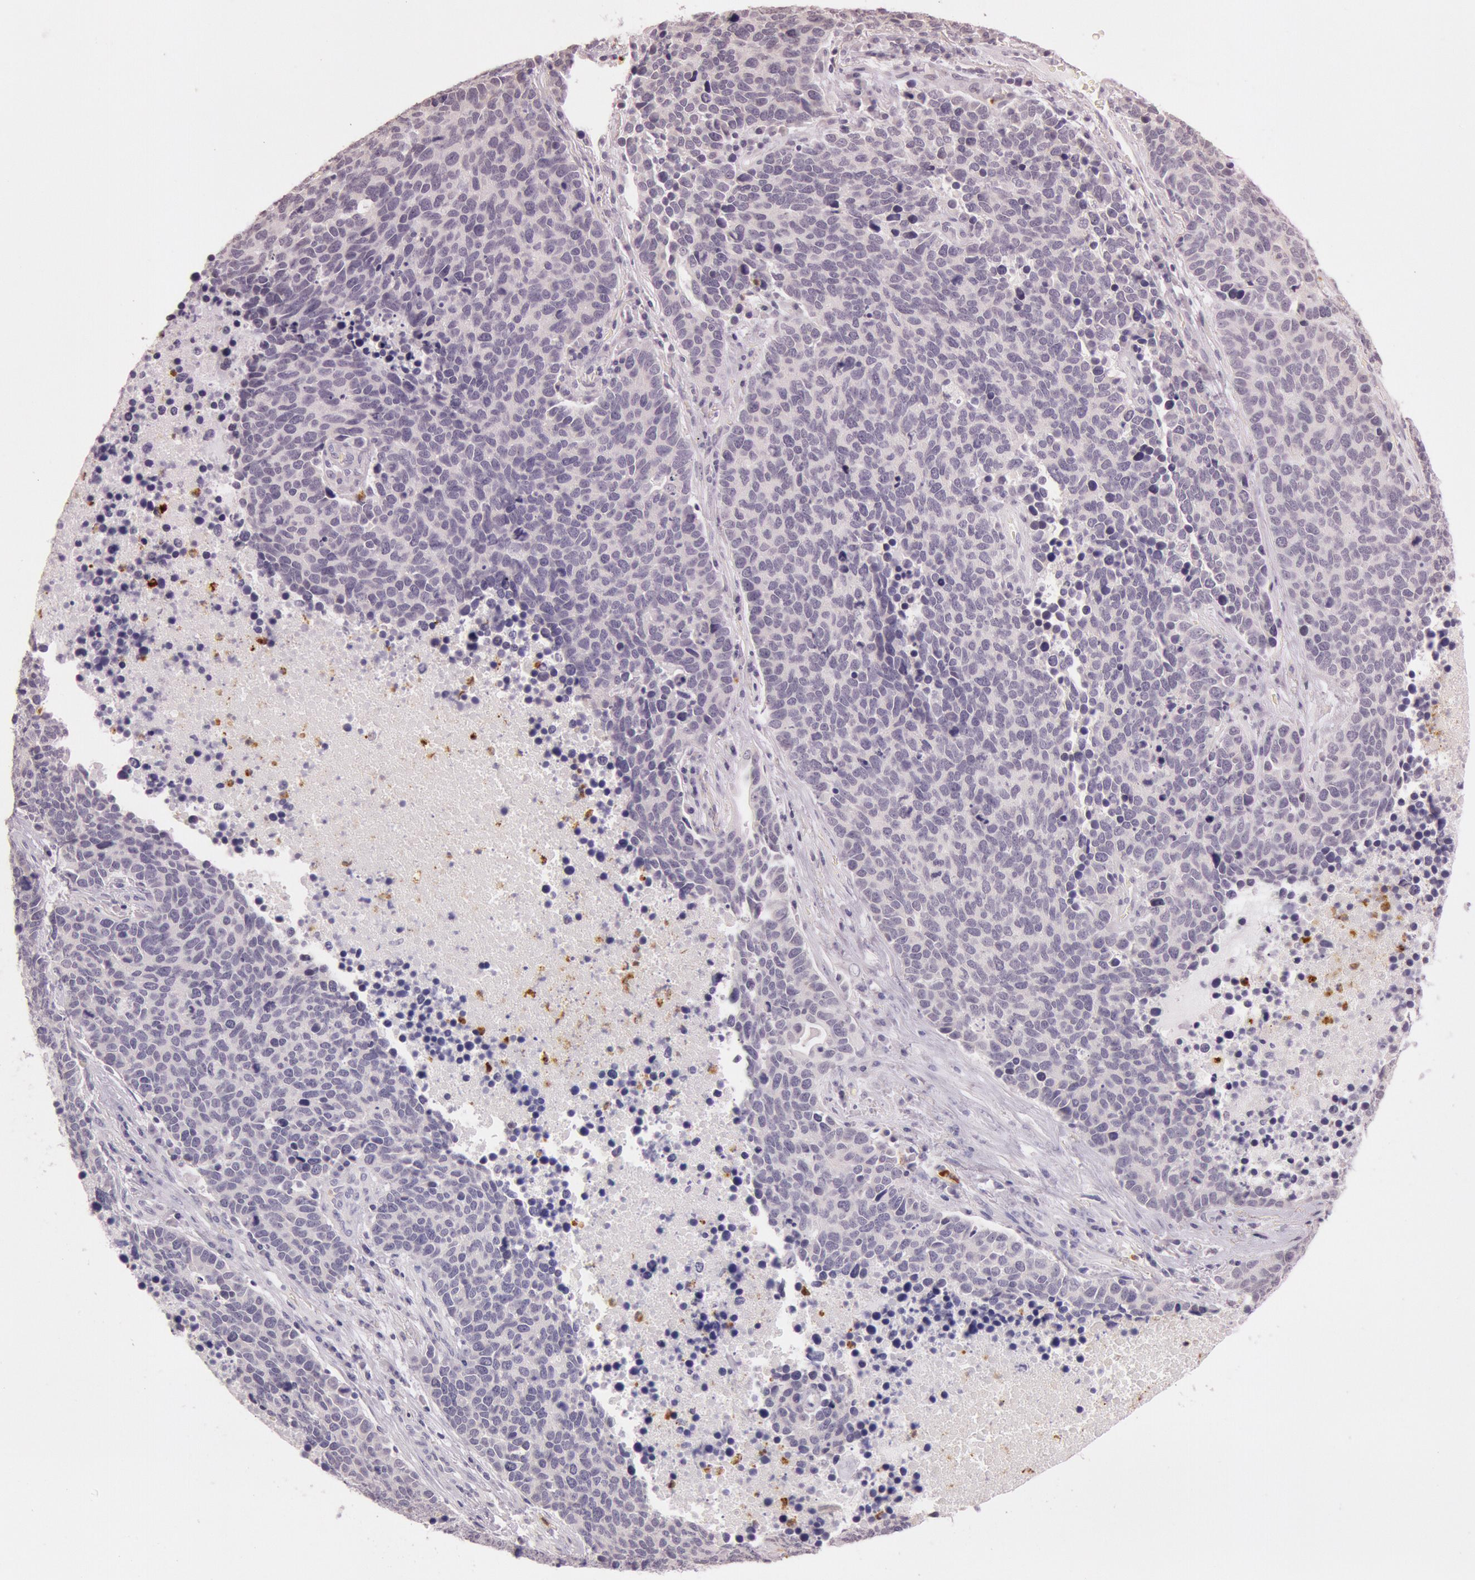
{"staining": {"intensity": "negative", "quantity": "none", "location": "none"}, "tissue": "lung cancer", "cell_type": "Tumor cells", "image_type": "cancer", "snomed": [{"axis": "morphology", "description": "Neoplasm, malignant, NOS"}, {"axis": "topography", "description": "Lung"}], "caption": "DAB (3,3'-diaminobenzidine) immunohistochemical staining of malignant neoplasm (lung) displays no significant positivity in tumor cells.", "gene": "KDM6A", "patient": {"sex": "female", "age": 75}}